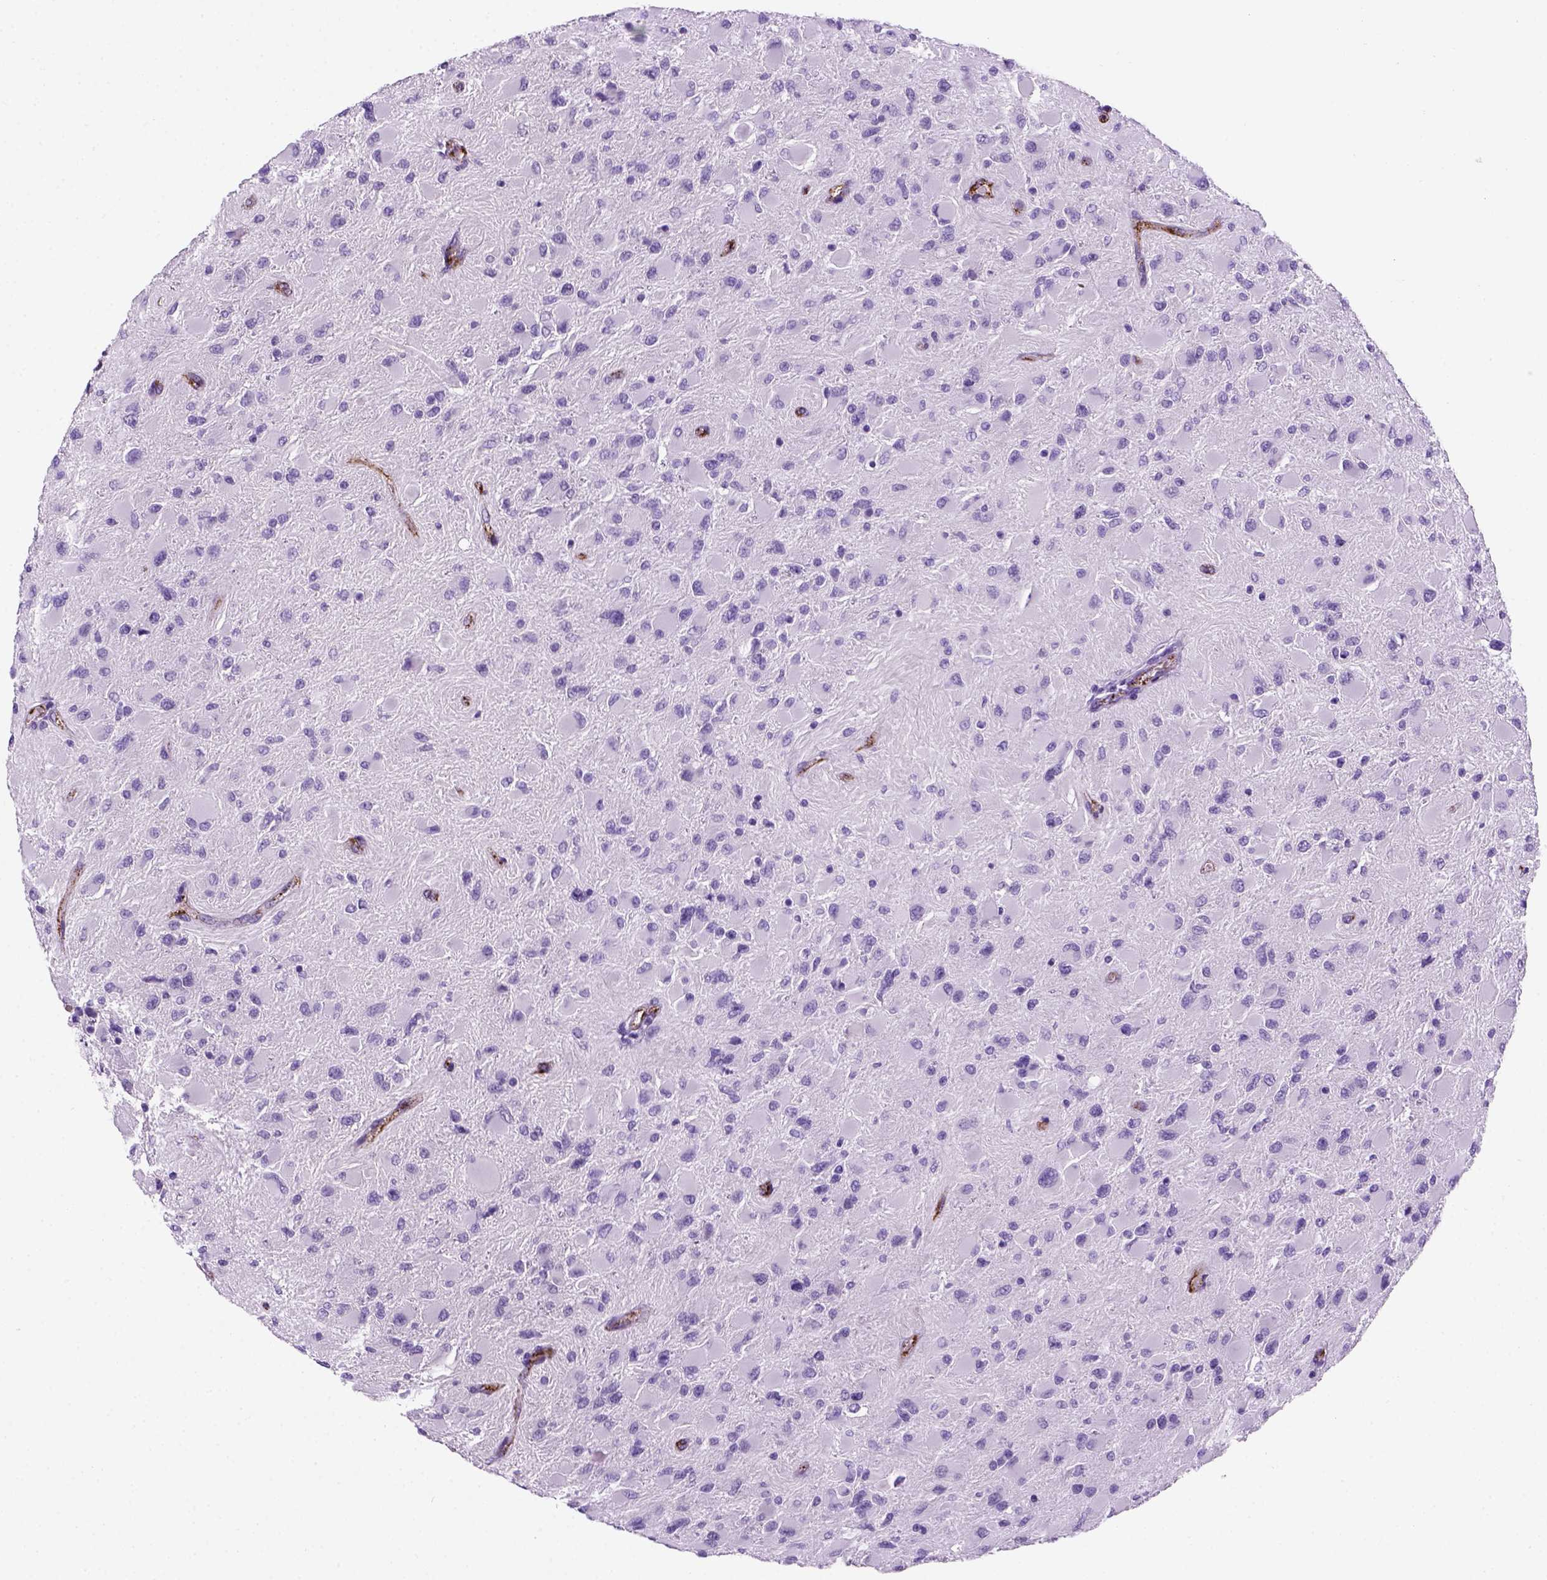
{"staining": {"intensity": "negative", "quantity": "none", "location": "none"}, "tissue": "glioma", "cell_type": "Tumor cells", "image_type": "cancer", "snomed": [{"axis": "morphology", "description": "Glioma, malignant, High grade"}, {"axis": "topography", "description": "Cerebral cortex"}], "caption": "The photomicrograph reveals no significant expression in tumor cells of glioma.", "gene": "VWF", "patient": {"sex": "female", "age": 36}}